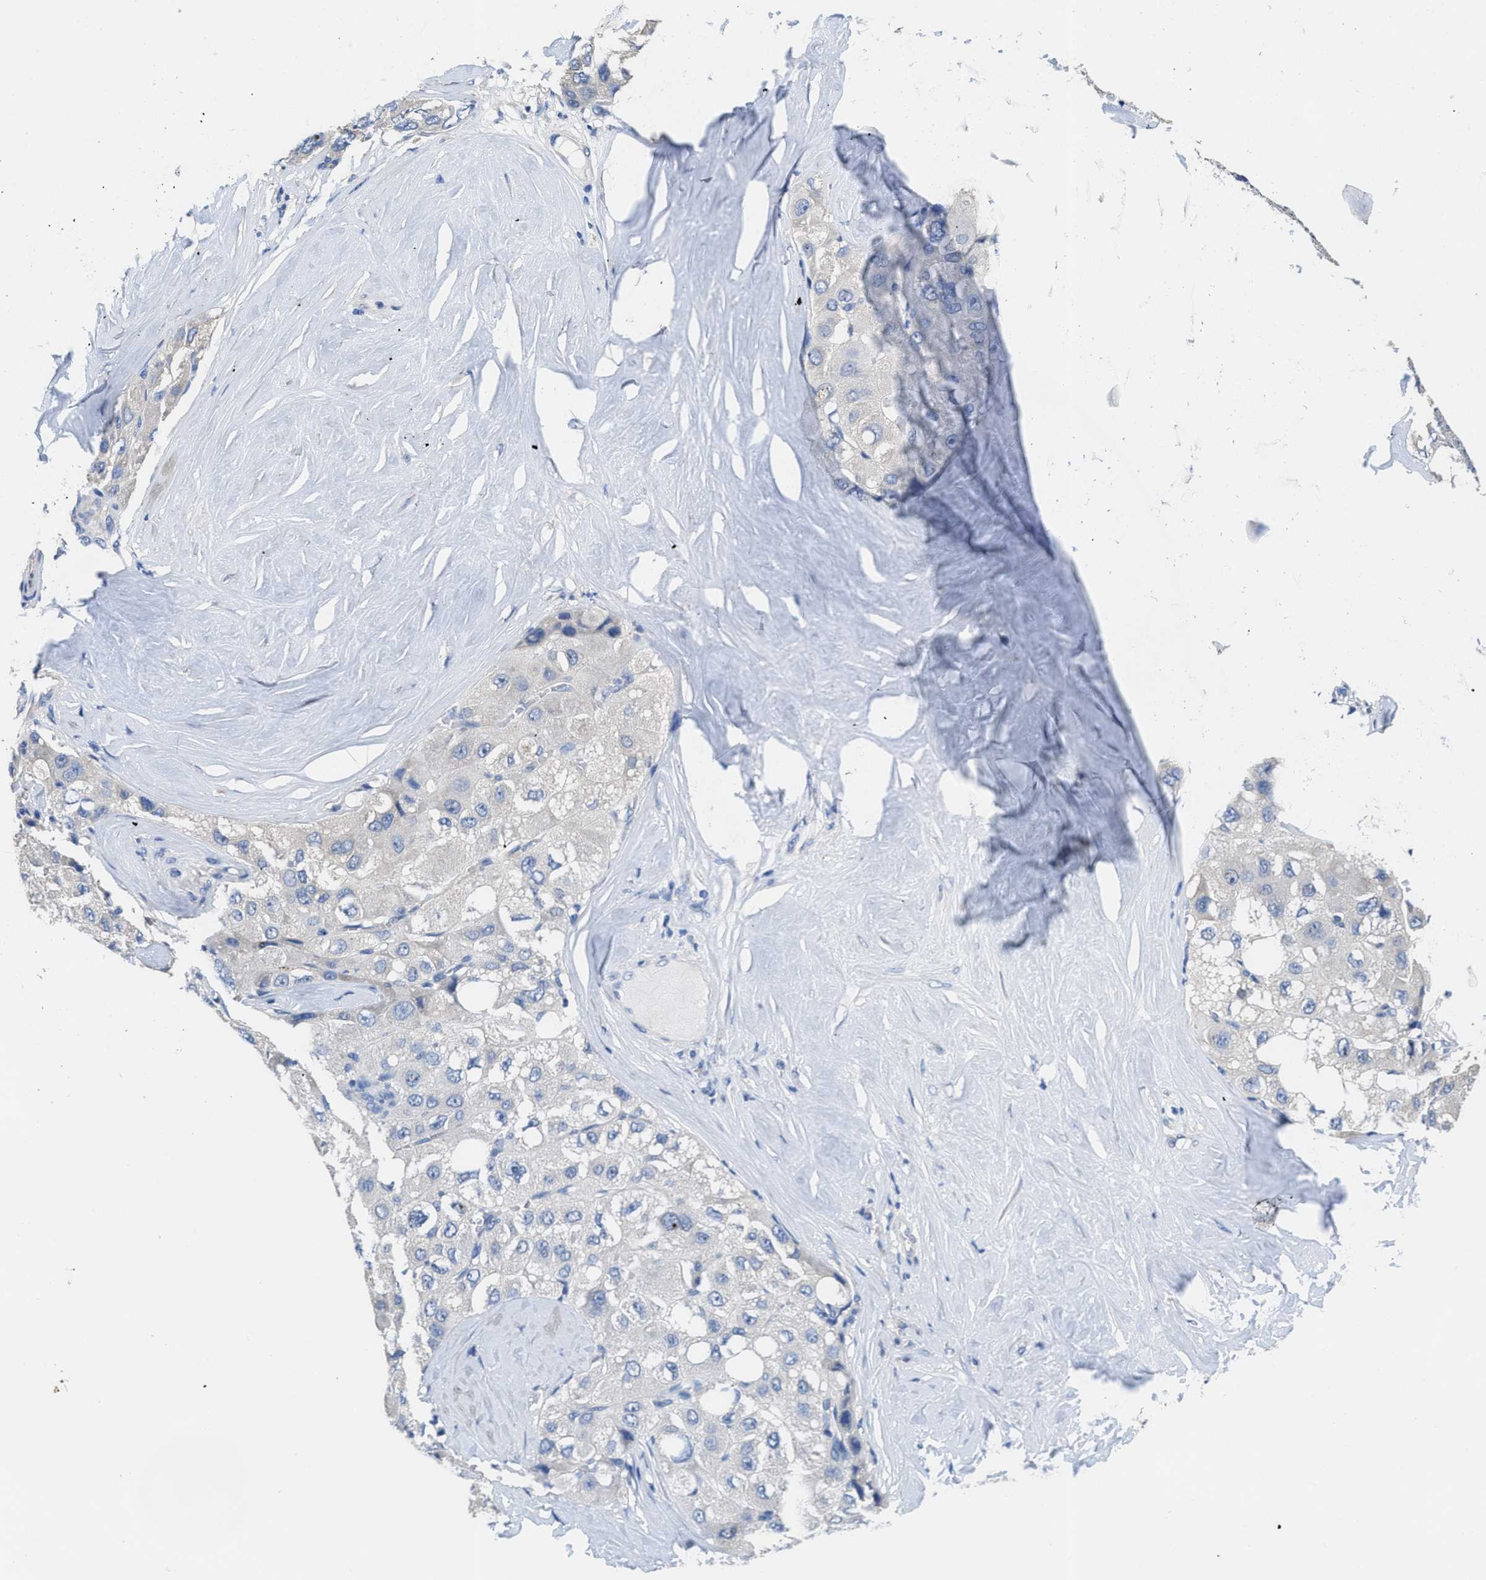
{"staining": {"intensity": "negative", "quantity": "none", "location": "none"}, "tissue": "liver cancer", "cell_type": "Tumor cells", "image_type": "cancer", "snomed": [{"axis": "morphology", "description": "Carcinoma, Hepatocellular, NOS"}, {"axis": "topography", "description": "Liver"}], "caption": "The IHC photomicrograph has no significant expression in tumor cells of liver cancer tissue.", "gene": "CA9", "patient": {"sex": "male", "age": 80}}